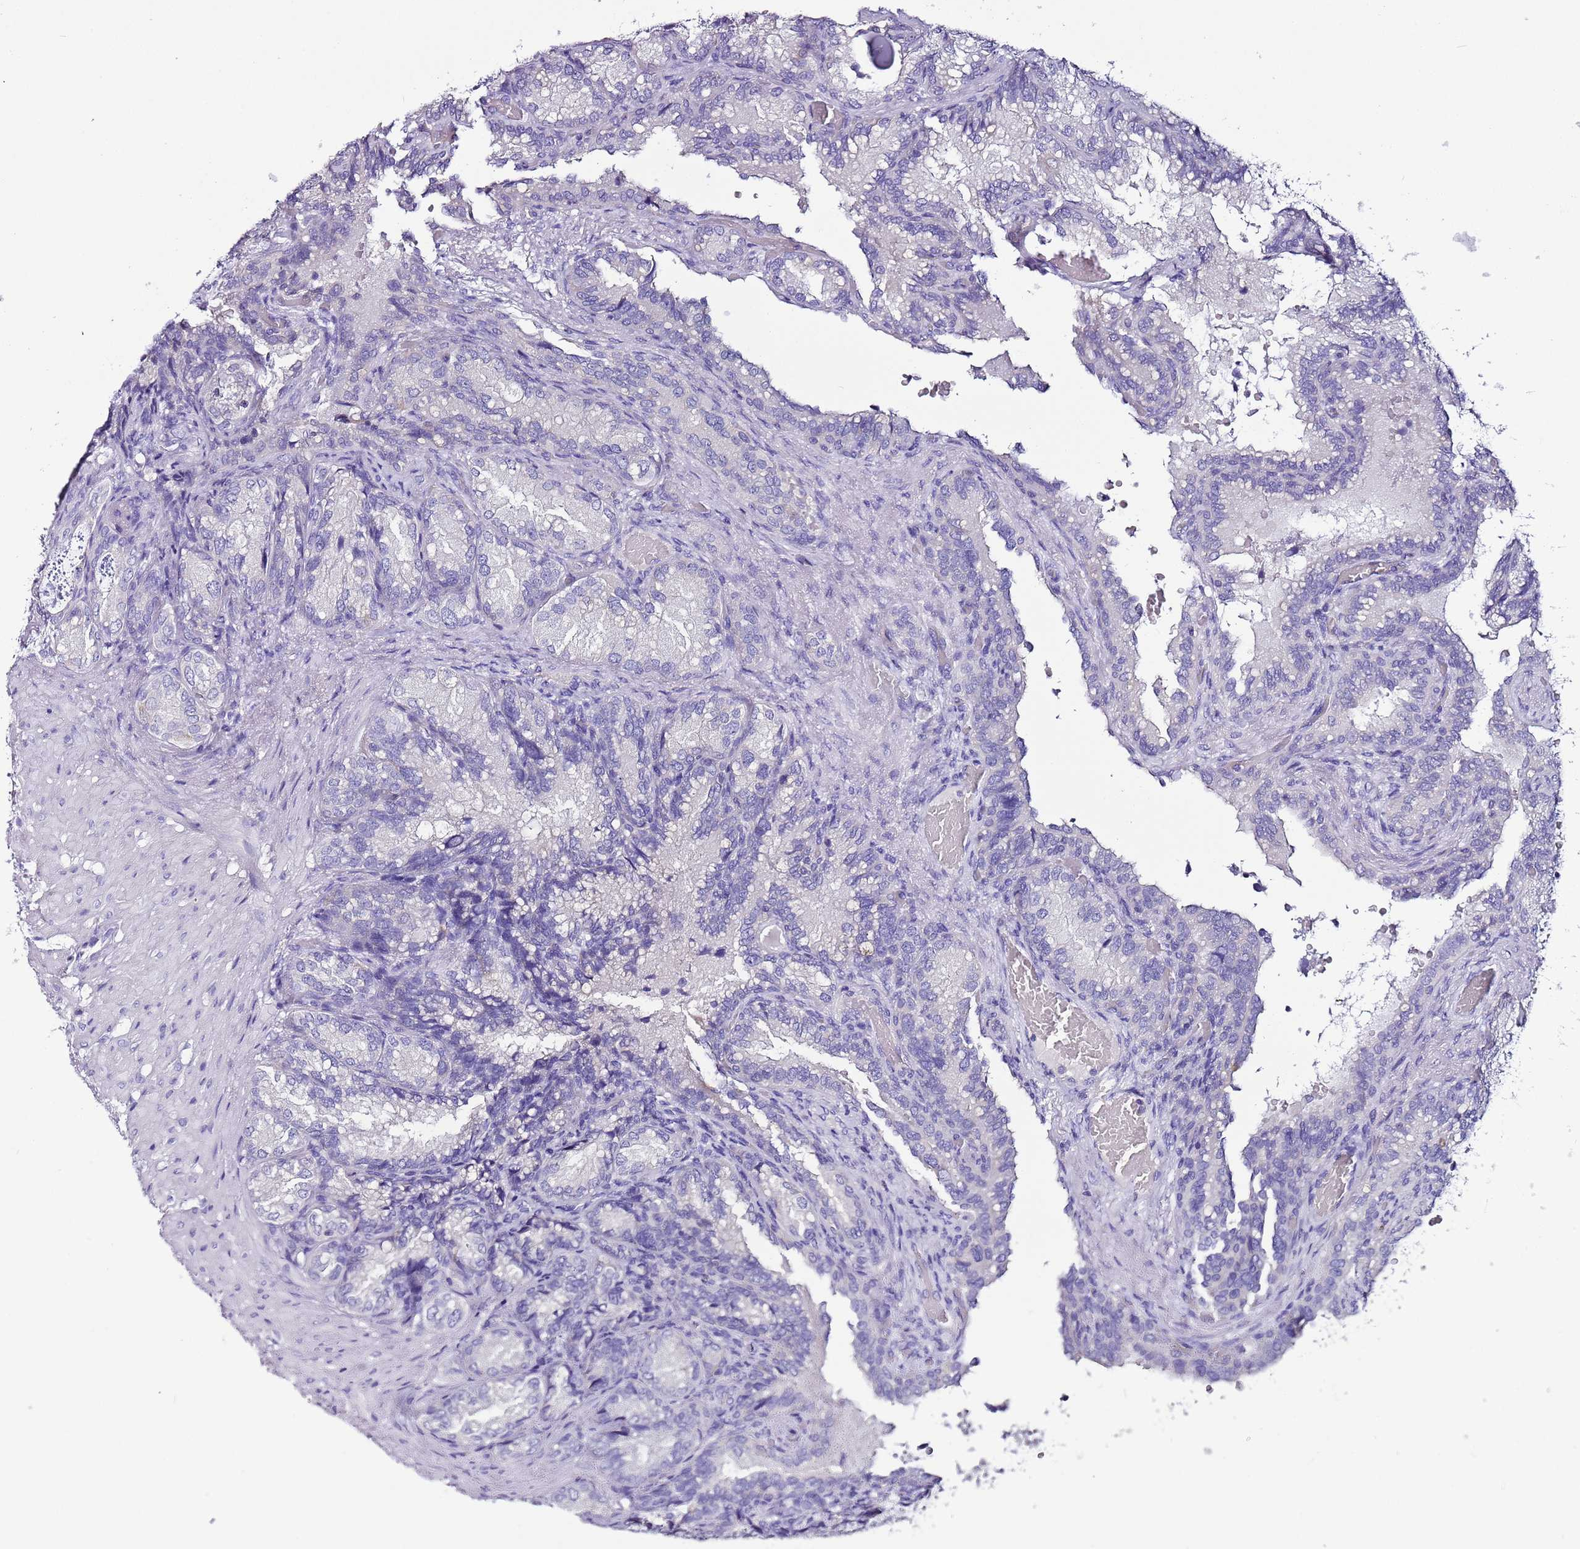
{"staining": {"intensity": "negative", "quantity": "none", "location": "none"}, "tissue": "seminal vesicle", "cell_type": "Glandular cells", "image_type": "normal", "snomed": [{"axis": "morphology", "description": "Normal tissue, NOS"}, {"axis": "topography", "description": "Seminal veicle"}], "caption": "Human seminal vesicle stained for a protein using immunohistochemistry (IHC) shows no positivity in glandular cells.", "gene": "IGIP", "patient": {"sex": "male", "age": 58}}